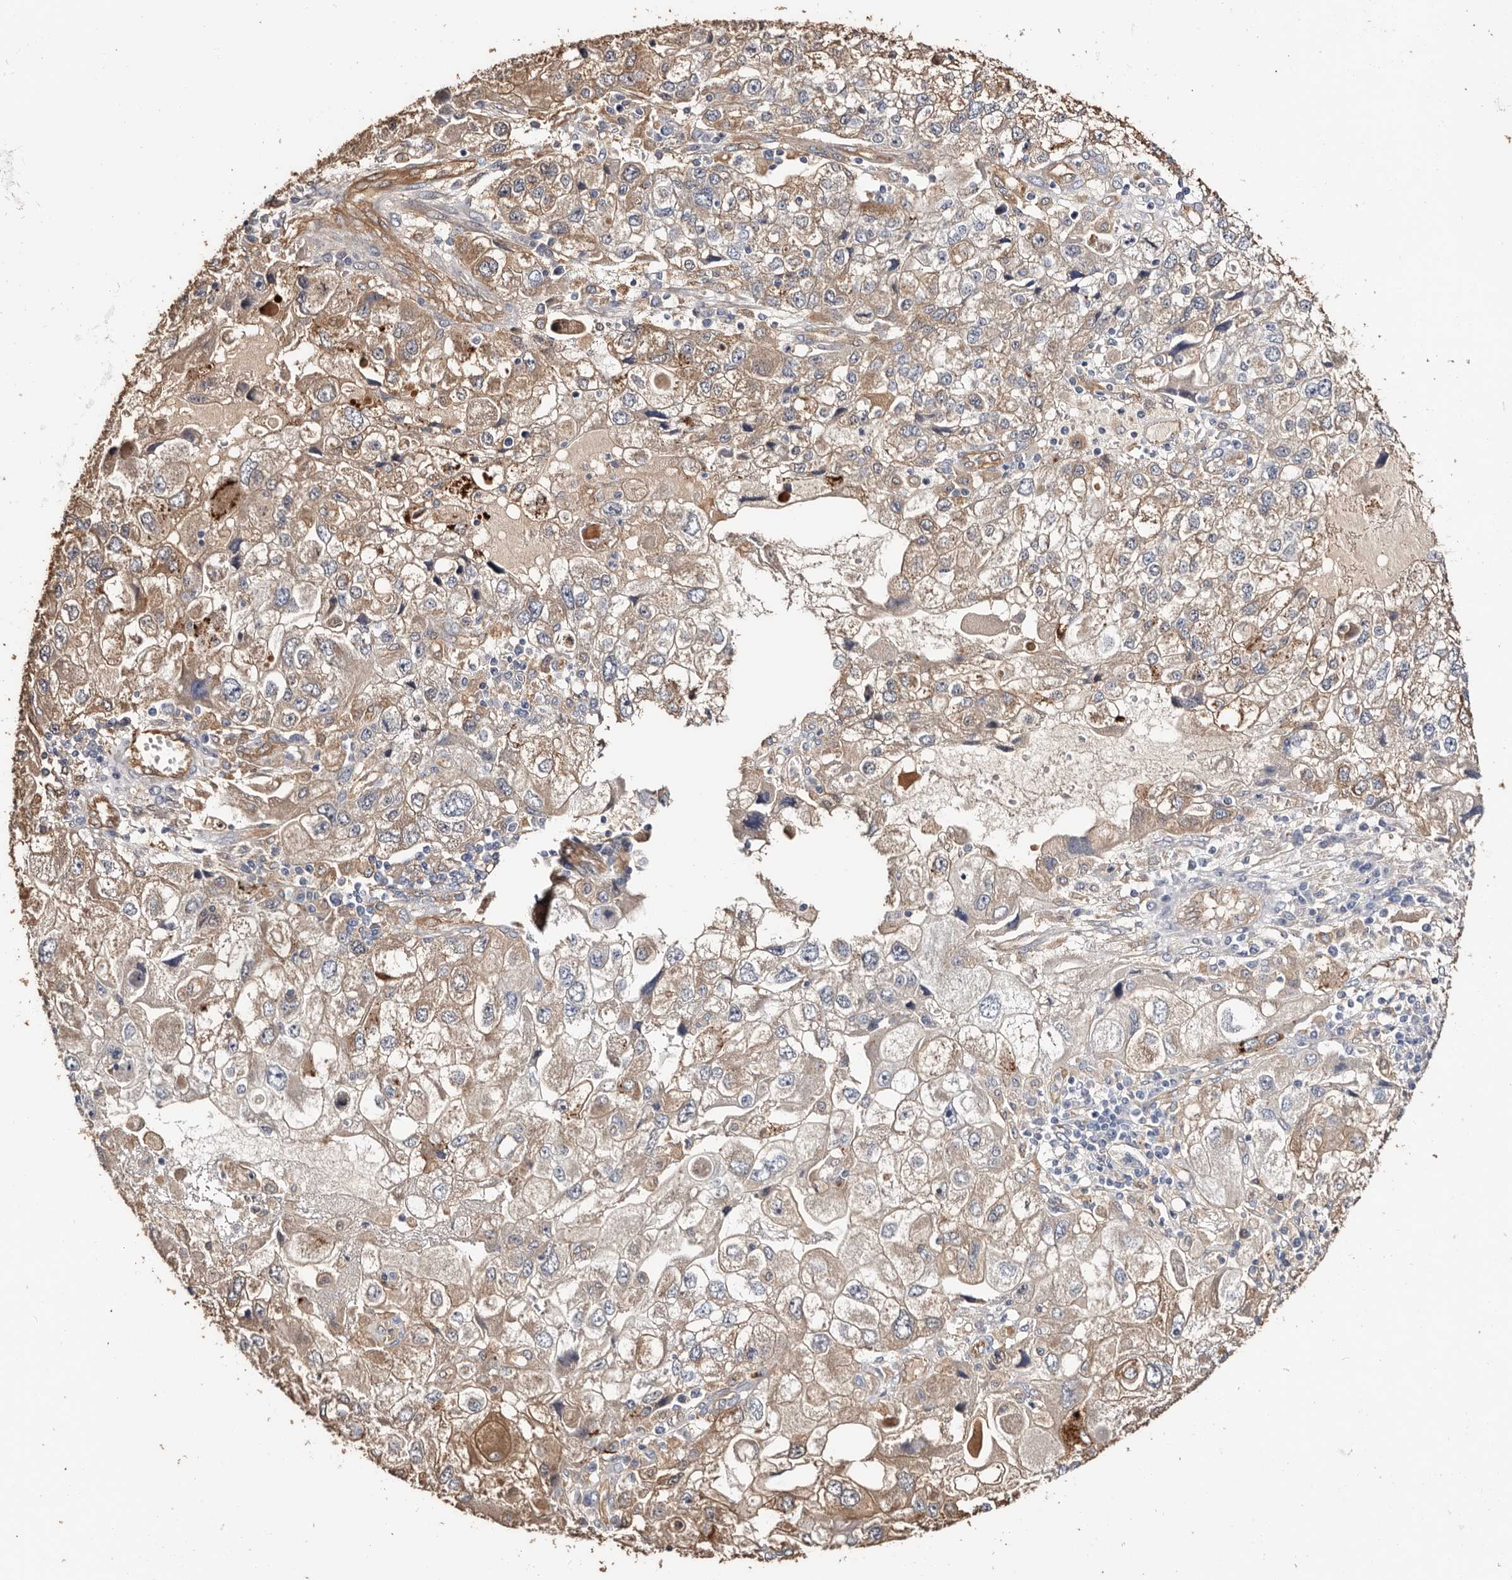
{"staining": {"intensity": "weak", "quantity": ">75%", "location": "cytoplasmic/membranous"}, "tissue": "endometrial cancer", "cell_type": "Tumor cells", "image_type": "cancer", "snomed": [{"axis": "morphology", "description": "Adenocarcinoma, NOS"}, {"axis": "topography", "description": "Endometrium"}], "caption": "Immunohistochemical staining of human adenocarcinoma (endometrial) demonstrates weak cytoplasmic/membranous protein expression in about >75% of tumor cells.", "gene": "TGM2", "patient": {"sex": "female", "age": 49}}